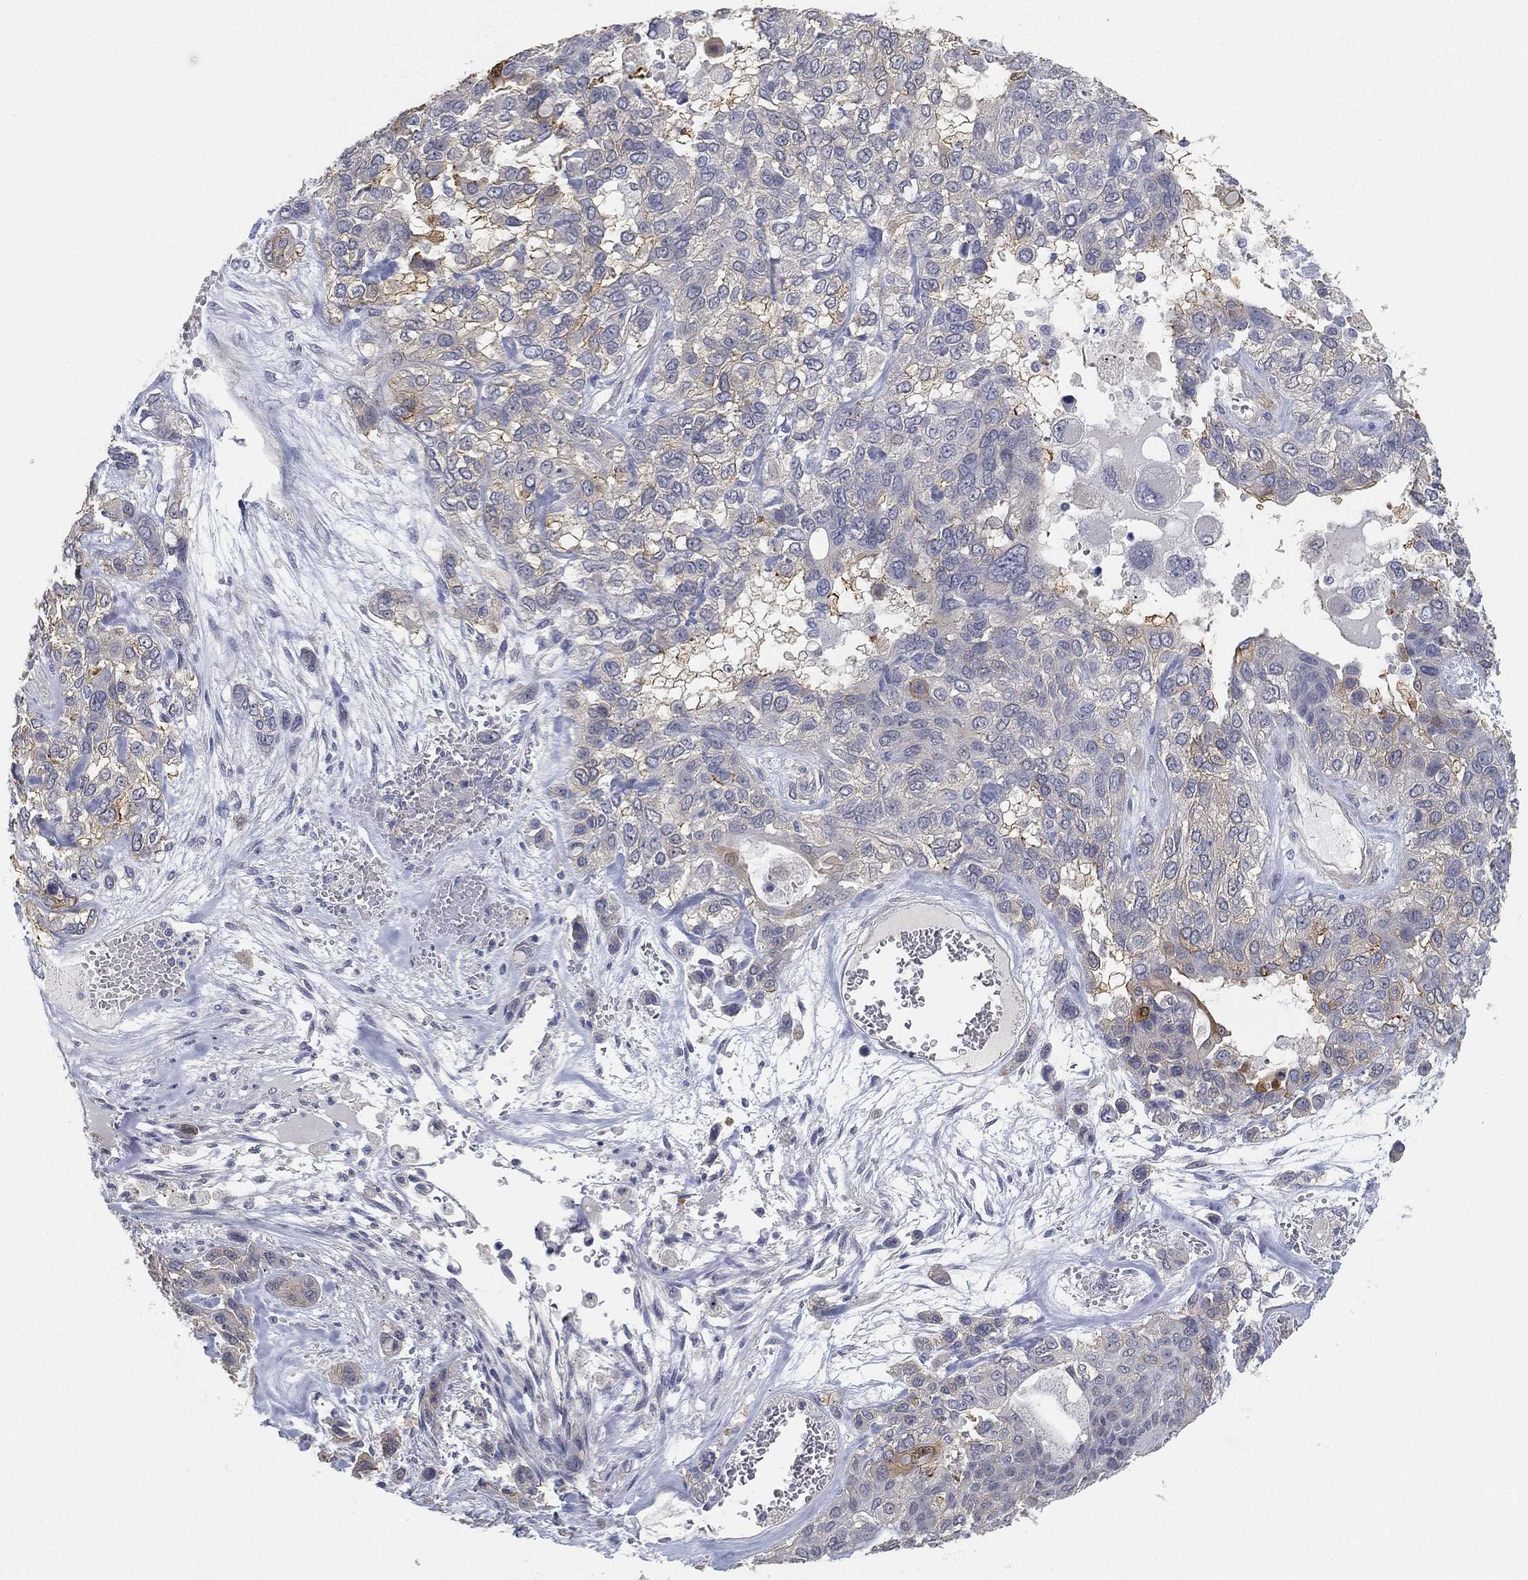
{"staining": {"intensity": "weak", "quantity": "<25%", "location": "cytoplasmic/membranous"}, "tissue": "lung cancer", "cell_type": "Tumor cells", "image_type": "cancer", "snomed": [{"axis": "morphology", "description": "Squamous cell carcinoma, NOS"}, {"axis": "topography", "description": "Lung"}], "caption": "IHC of lung cancer (squamous cell carcinoma) exhibits no staining in tumor cells.", "gene": "GPR61", "patient": {"sex": "female", "age": 70}}